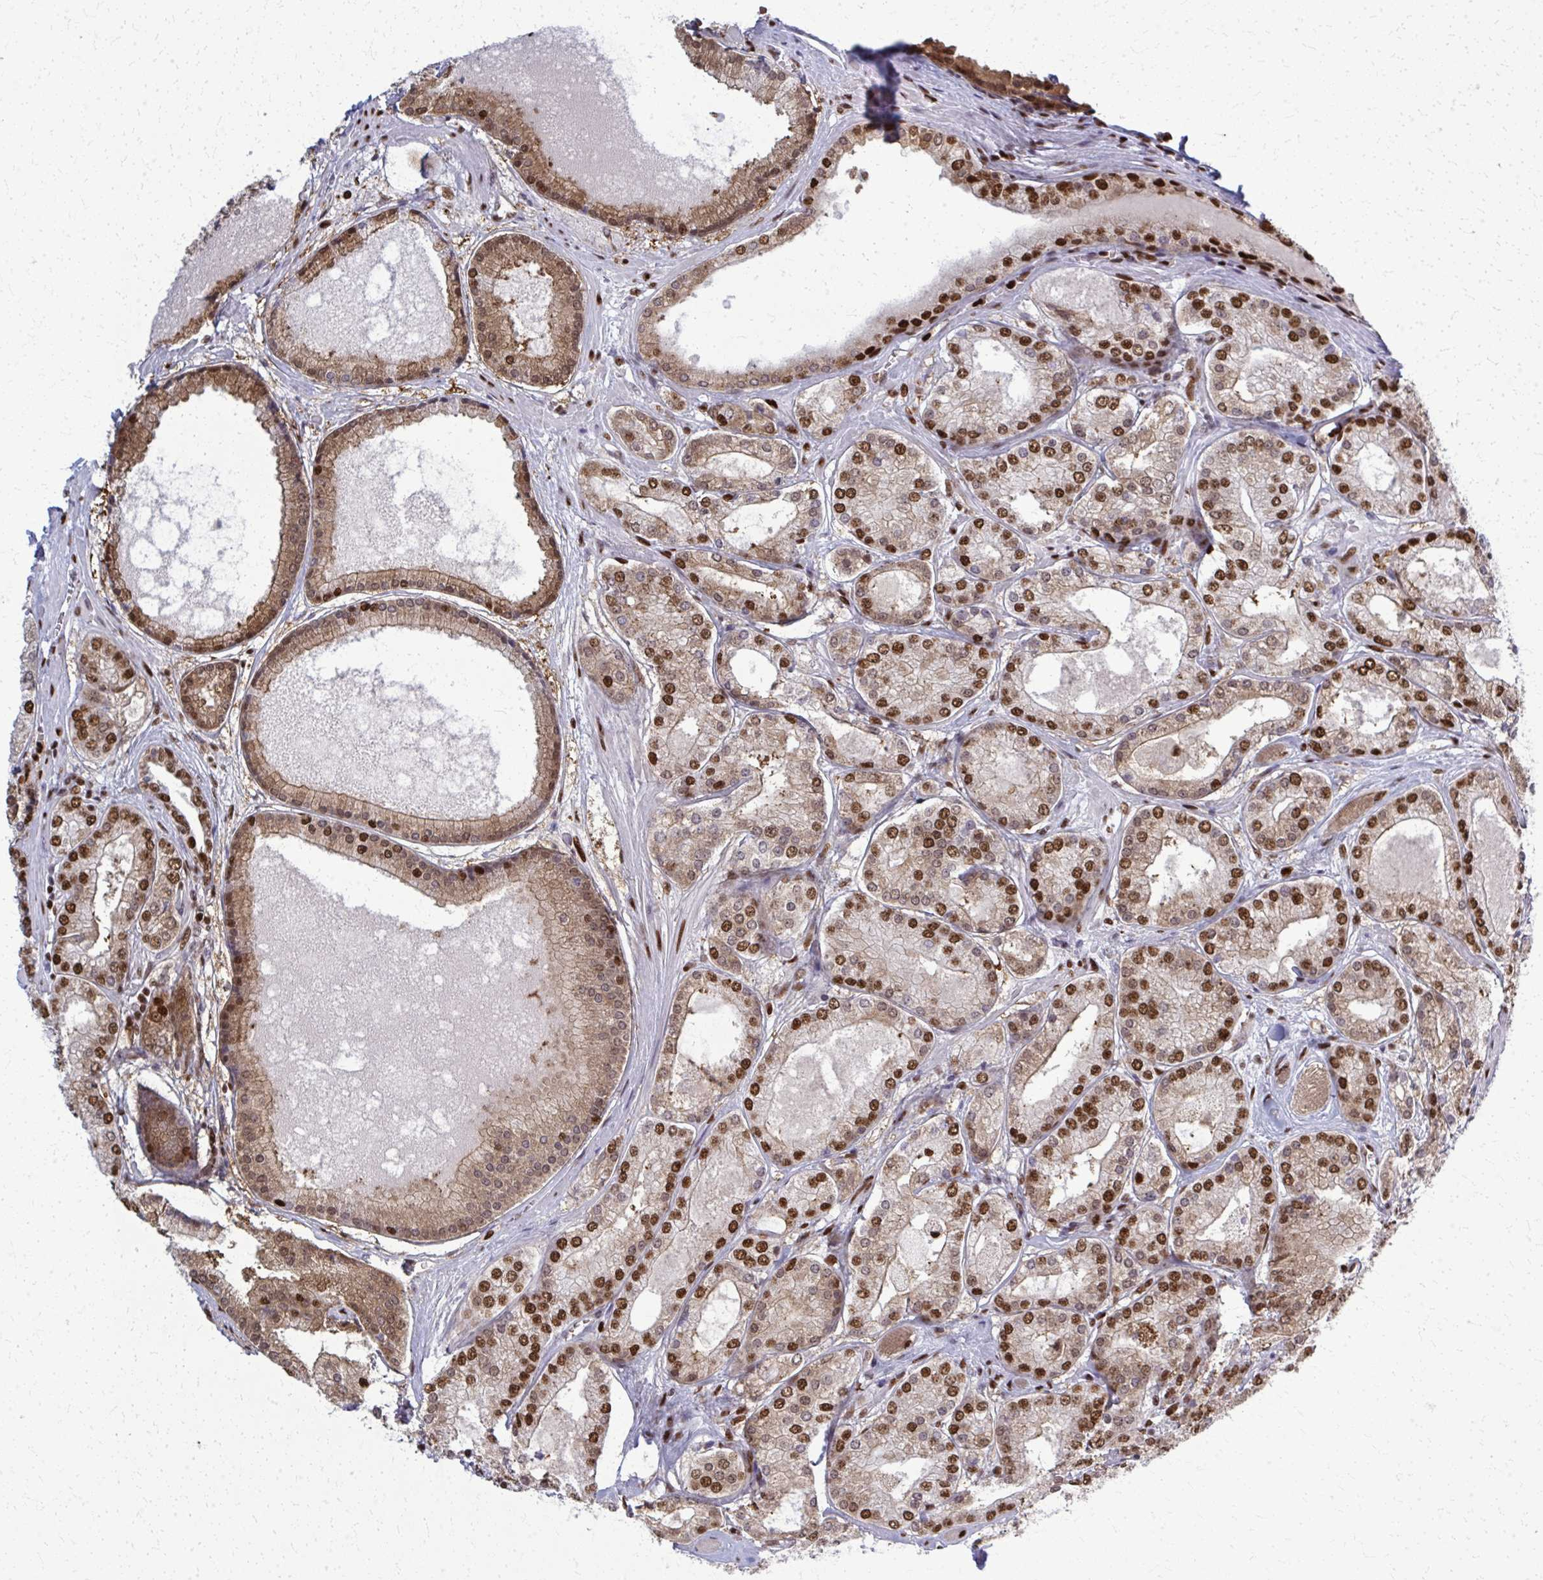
{"staining": {"intensity": "strong", "quantity": ">75%", "location": "cytoplasmic/membranous,nuclear"}, "tissue": "prostate cancer", "cell_type": "Tumor cells", "image_type": "cancer", "snomed": [{"axis": "morphology", "description": "Adenocarcinoma, High grade"}, {"axis": "topography", "description": "Prostate"}], "caption": "Tumor cells exhibit high levels of strong cytoplasmic/membranous and nuclear expression in about >75% of cells in prostate cancer. (DAB (3,3'-diaminobenzidine) IHC with brightfield microscopy, high magnification).", "gene": "ZNF559", "patient": {"sex": "male", "age": 67}}